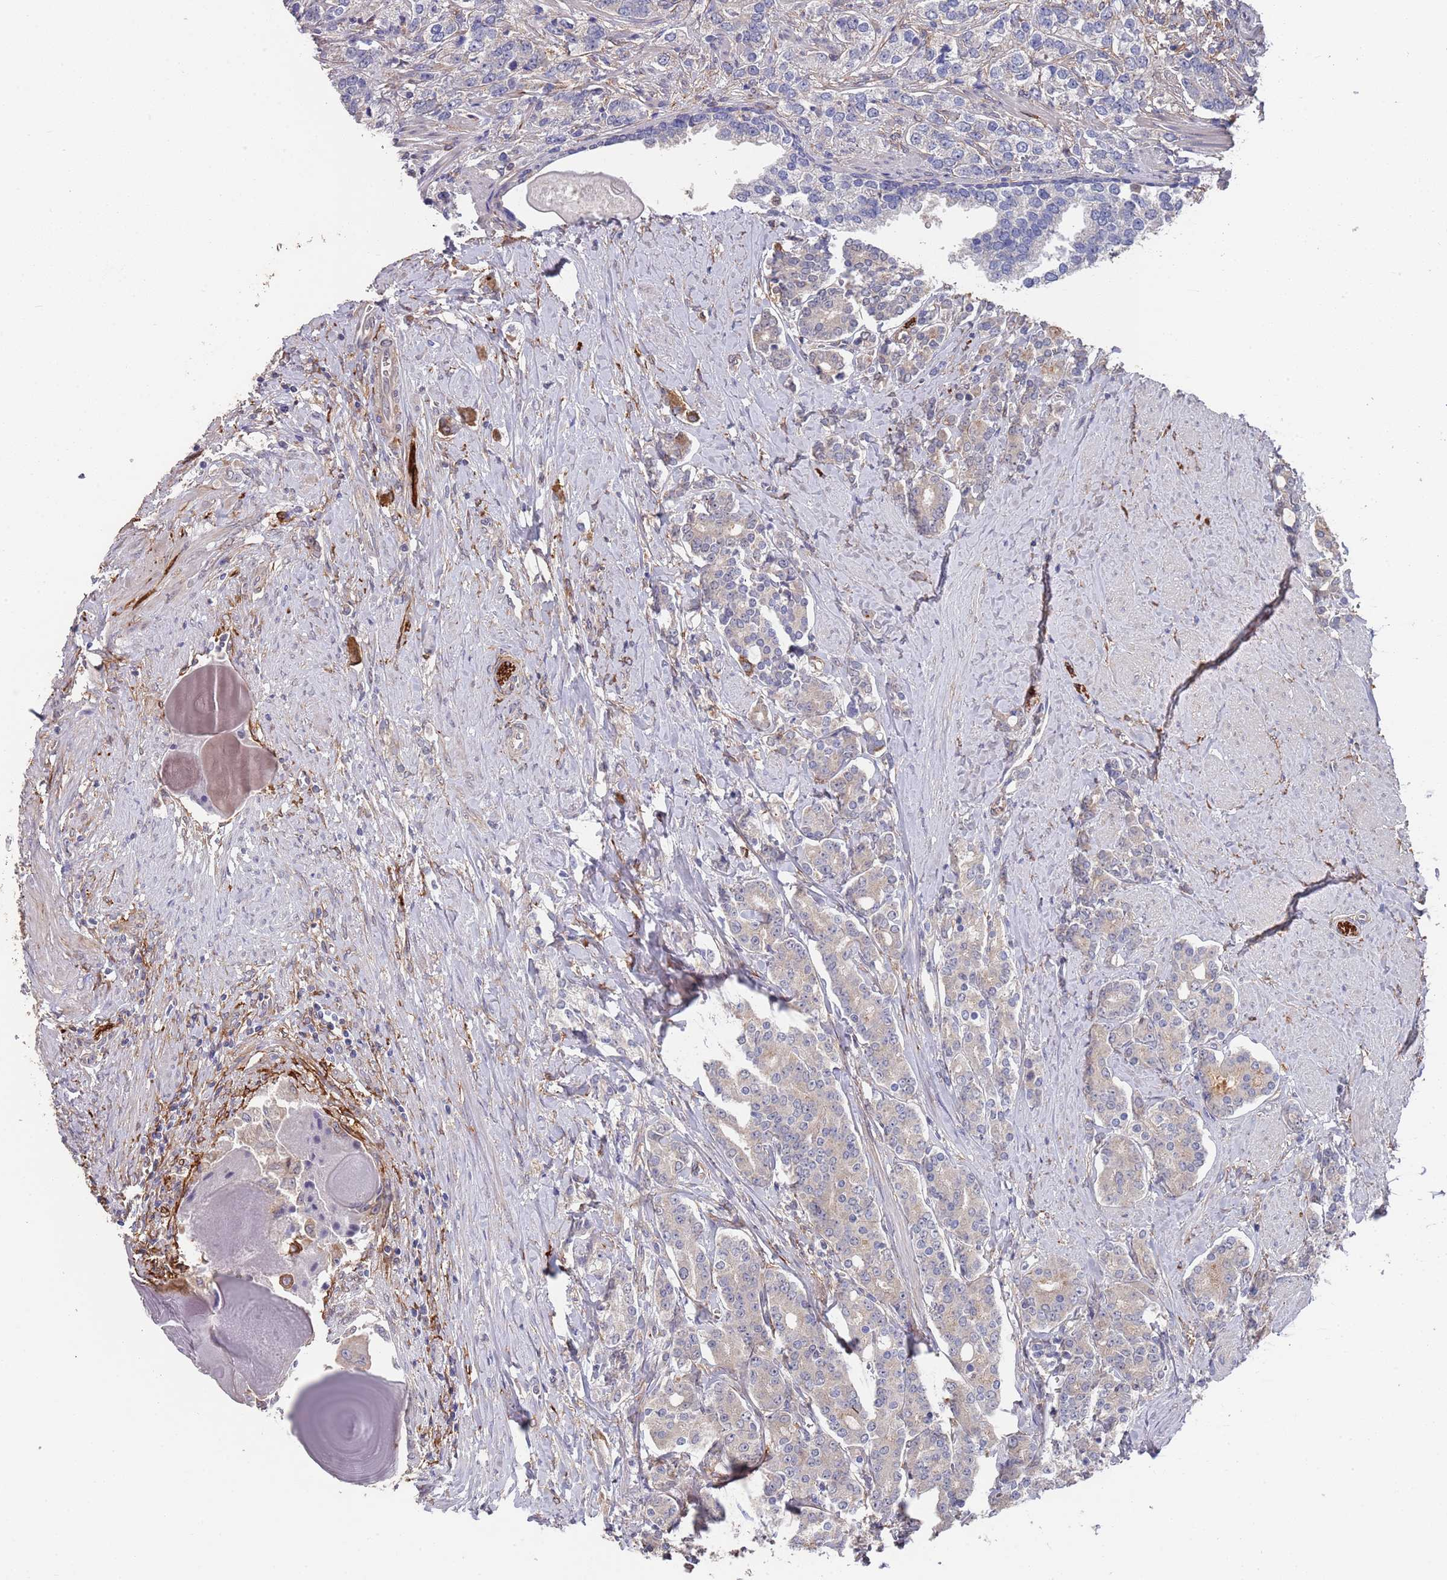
{"staining": {"intensity": "weak", "quantity": "<25%", "location": "cytoplasmic/membranous"}, "tissue": "prostate cancer", "cell_type": "Tumor cells", "image_type": "cancer", "snomed": [{"axis": "morphology", "description": "Adenocarcinoma, High grade"}, {"axis": "topography", "description": "Prostate"}], "caption": "IHC image of neoplastic tissue: prostate cancer stained with DAB (3,3'-diaminobenzidine) reveals no significant protein staining in tumor cells. (DAB (3,3'-diaminobenzidine) immunohistochemistry, high magnification).", "gene": "ANK2", "patient": {"sex": "male", "age": 62}}